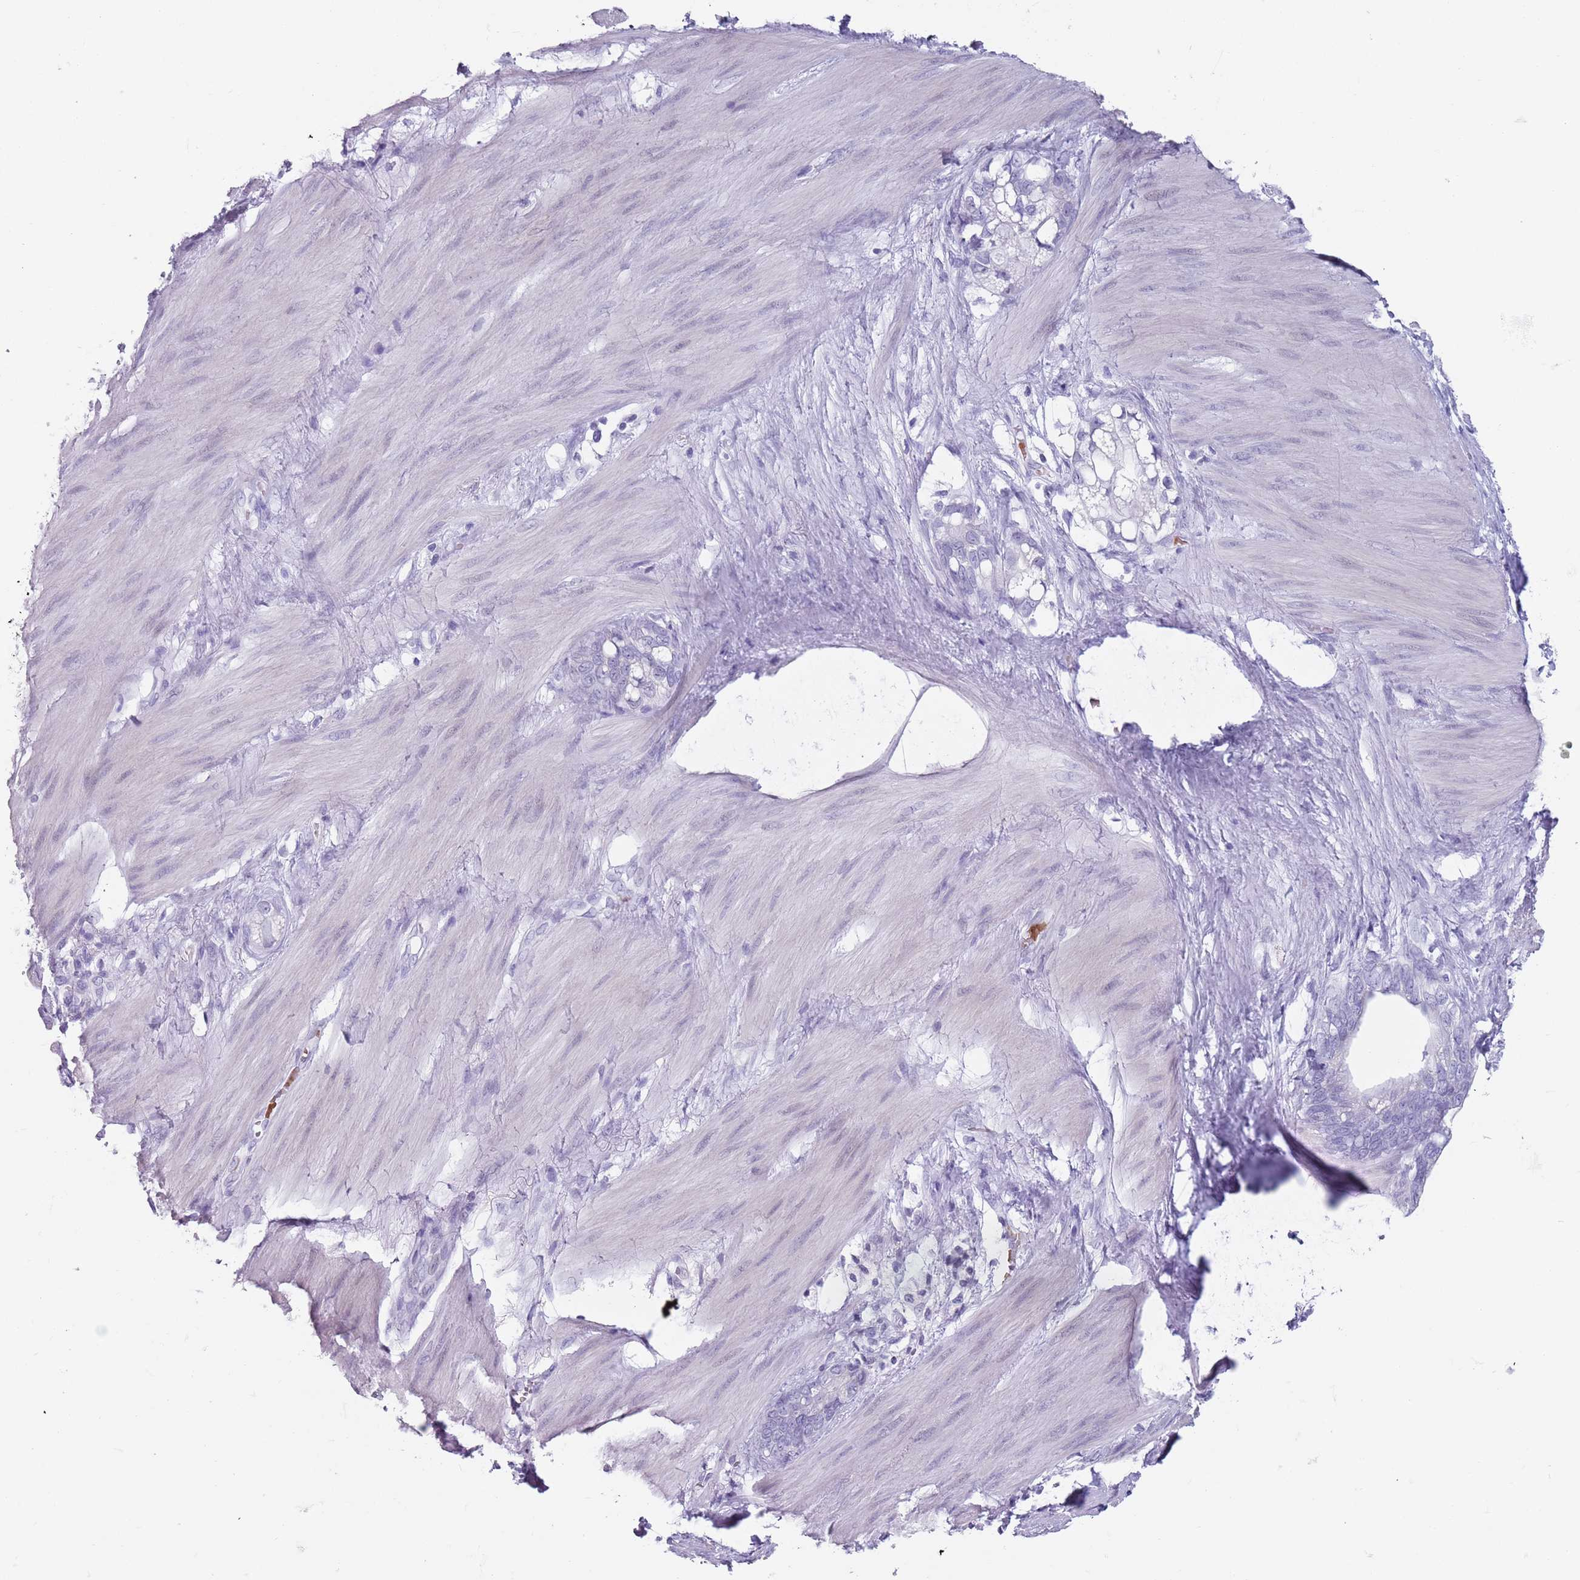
{"staining": {"intensity": "negative", "quantity": "none", "location": "none"}, "tissue": "stomach cancer", "cell_type": "Tumor cells", "image_type": "cancer", "snomed": [{"axis": "morphology", "description": "Adenocarcinoma, NOS"}, {"axis": "topography", "description": "Stomach"}], "caption": "High power microscopy photomicrograph of an immunohistochemistry (IHC) histopathology image of stomach cancer, revealing no significant expression in tumor cells.", "gene": "SPESP1", "patient": {"sex": "male", "age": 55}}